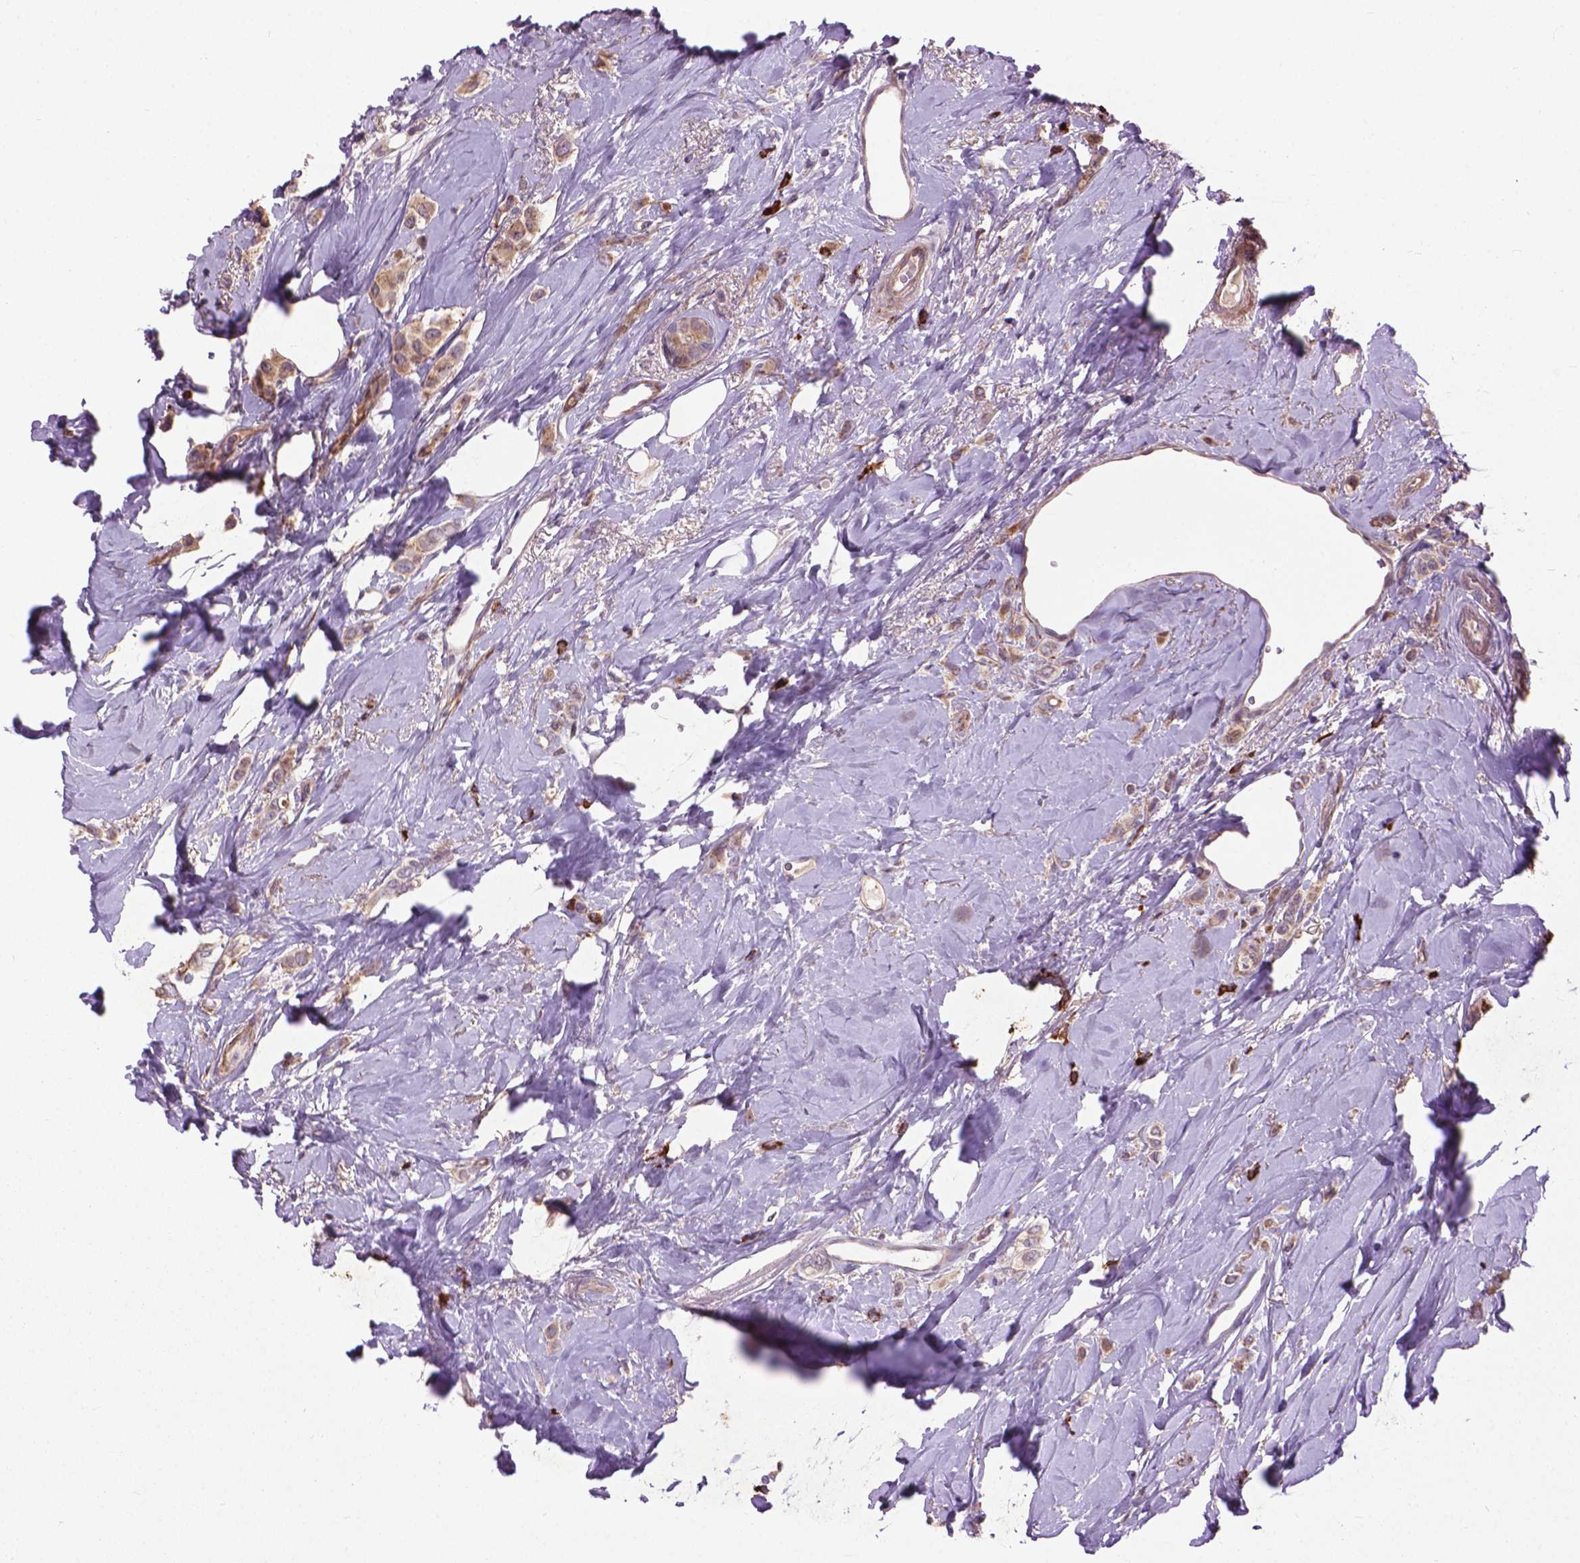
{"staining": {"intensity": "weak", "quantity": ">75%", "location": "cytoplasmic/membranous"}, "tissue": "breast cancer", "cell_type": "Tumor cells", "image_type": "cancer", "snomed": [{"axis": "morphology", "description": "Lobular carcinoma"}, {"axis": "topography", "description": "Breast"}], "caption": "There is low levels of weak cytoplasmic/membranous positivity in tumor cells of lobular carcinoma (breast), as demonstrated by immunohistochemical staining (brown color).", "gene": "MYH14", "patient": {"sex": "female", "age": 66}}